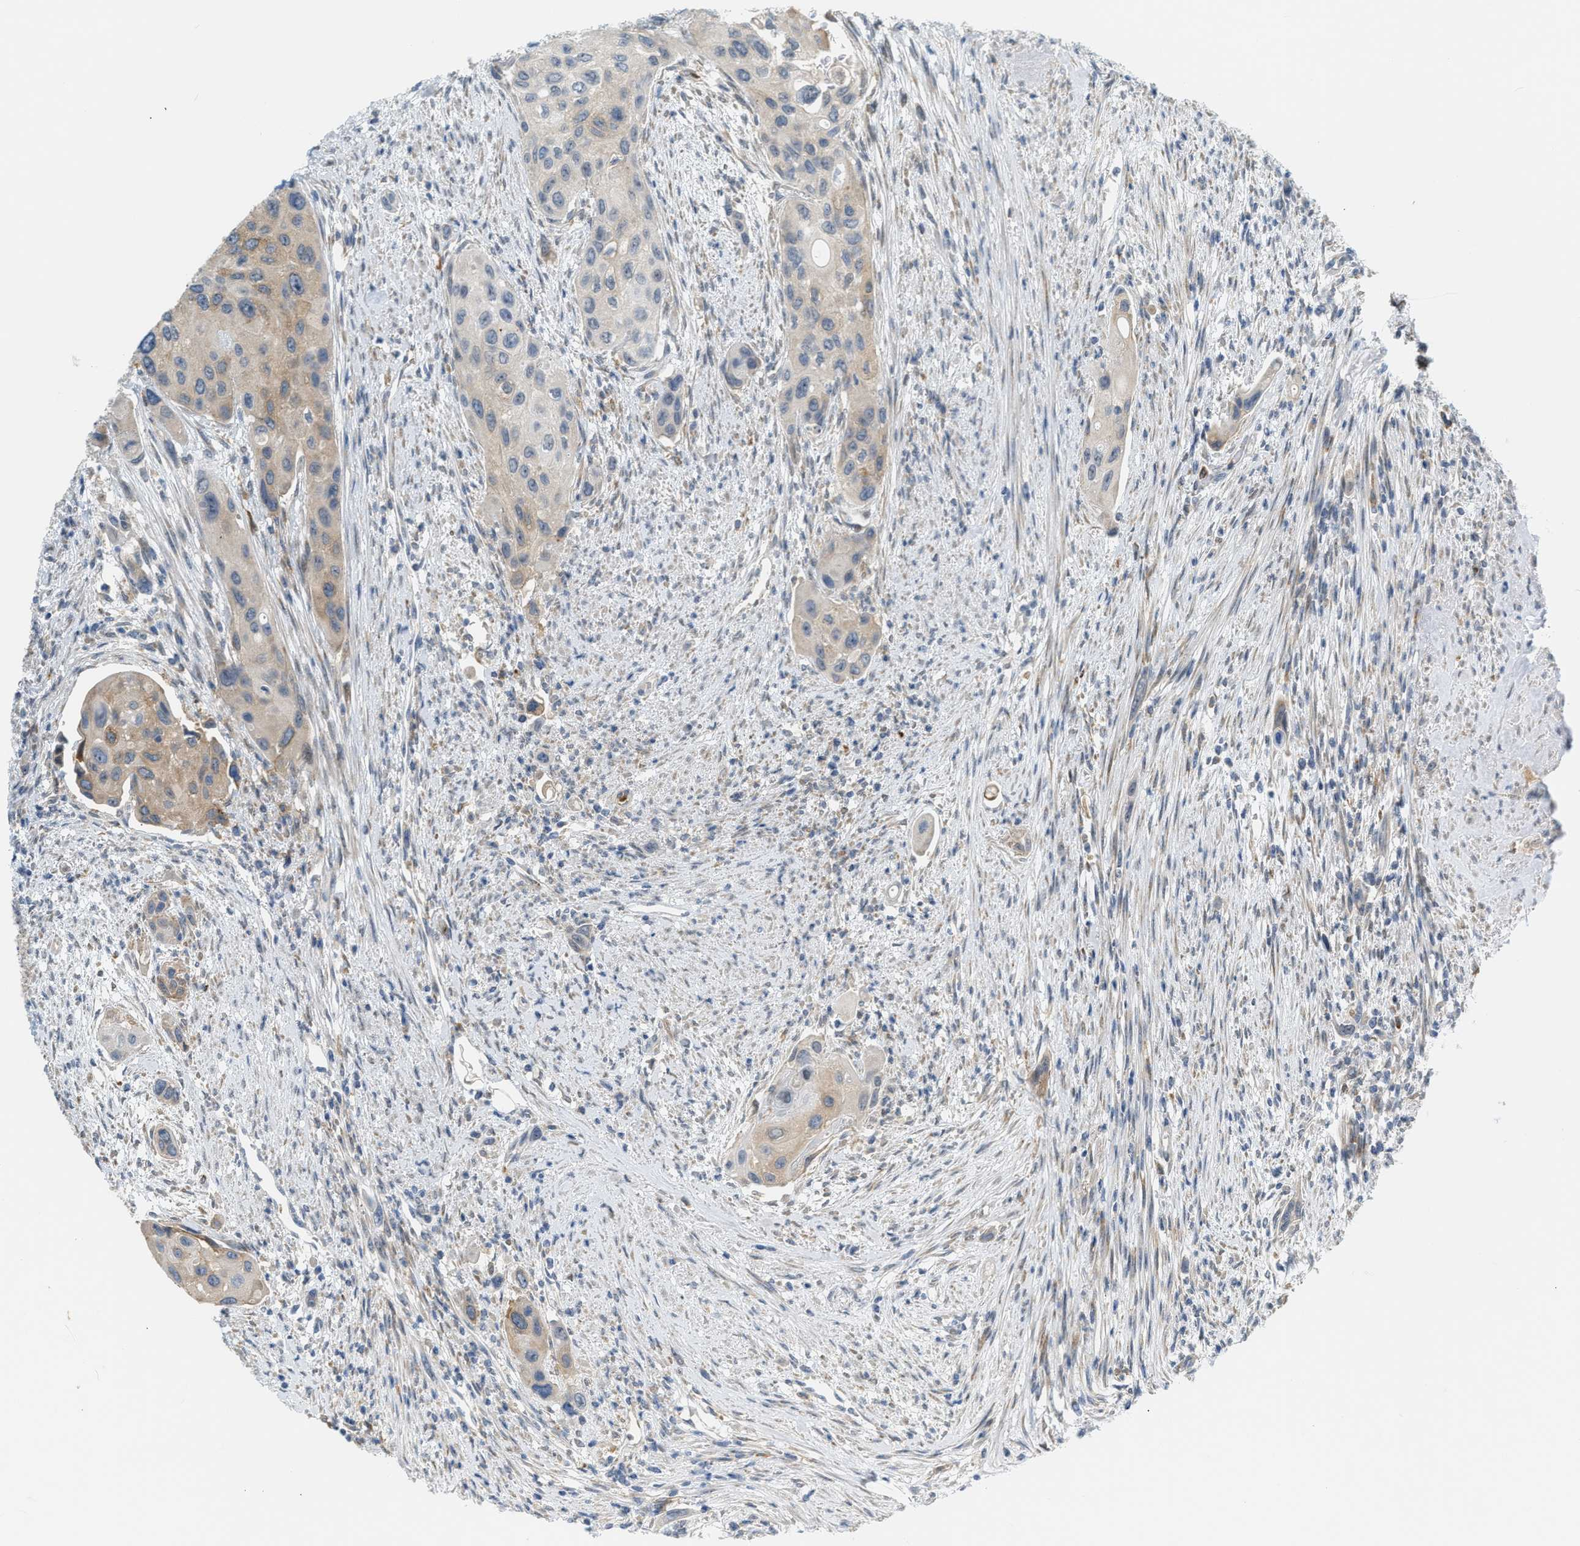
{"staining": {"intensity": "moderate", "quantity": "<25%", "location": "cytoplasmic/membranous"}, "tissue": "urothelial cancer", "cell_type": "Tumor cells", "image_type": "cancer", "snomed": [{"axis": "morphology", "description": "Urothelial carcinoma, High grade"}, {"axis": "topography", "description": "Urinary bladder"}], "caption": "Approximately <25% of tumor cells in human urothelial carcinoma (high-grade) exhibit moderate cytoplasmic/membranous protein staining as visualized by brown immunohistochemical staining.", "gene": "ZNF408", "patient": {"sex": "female", "age": 56}}